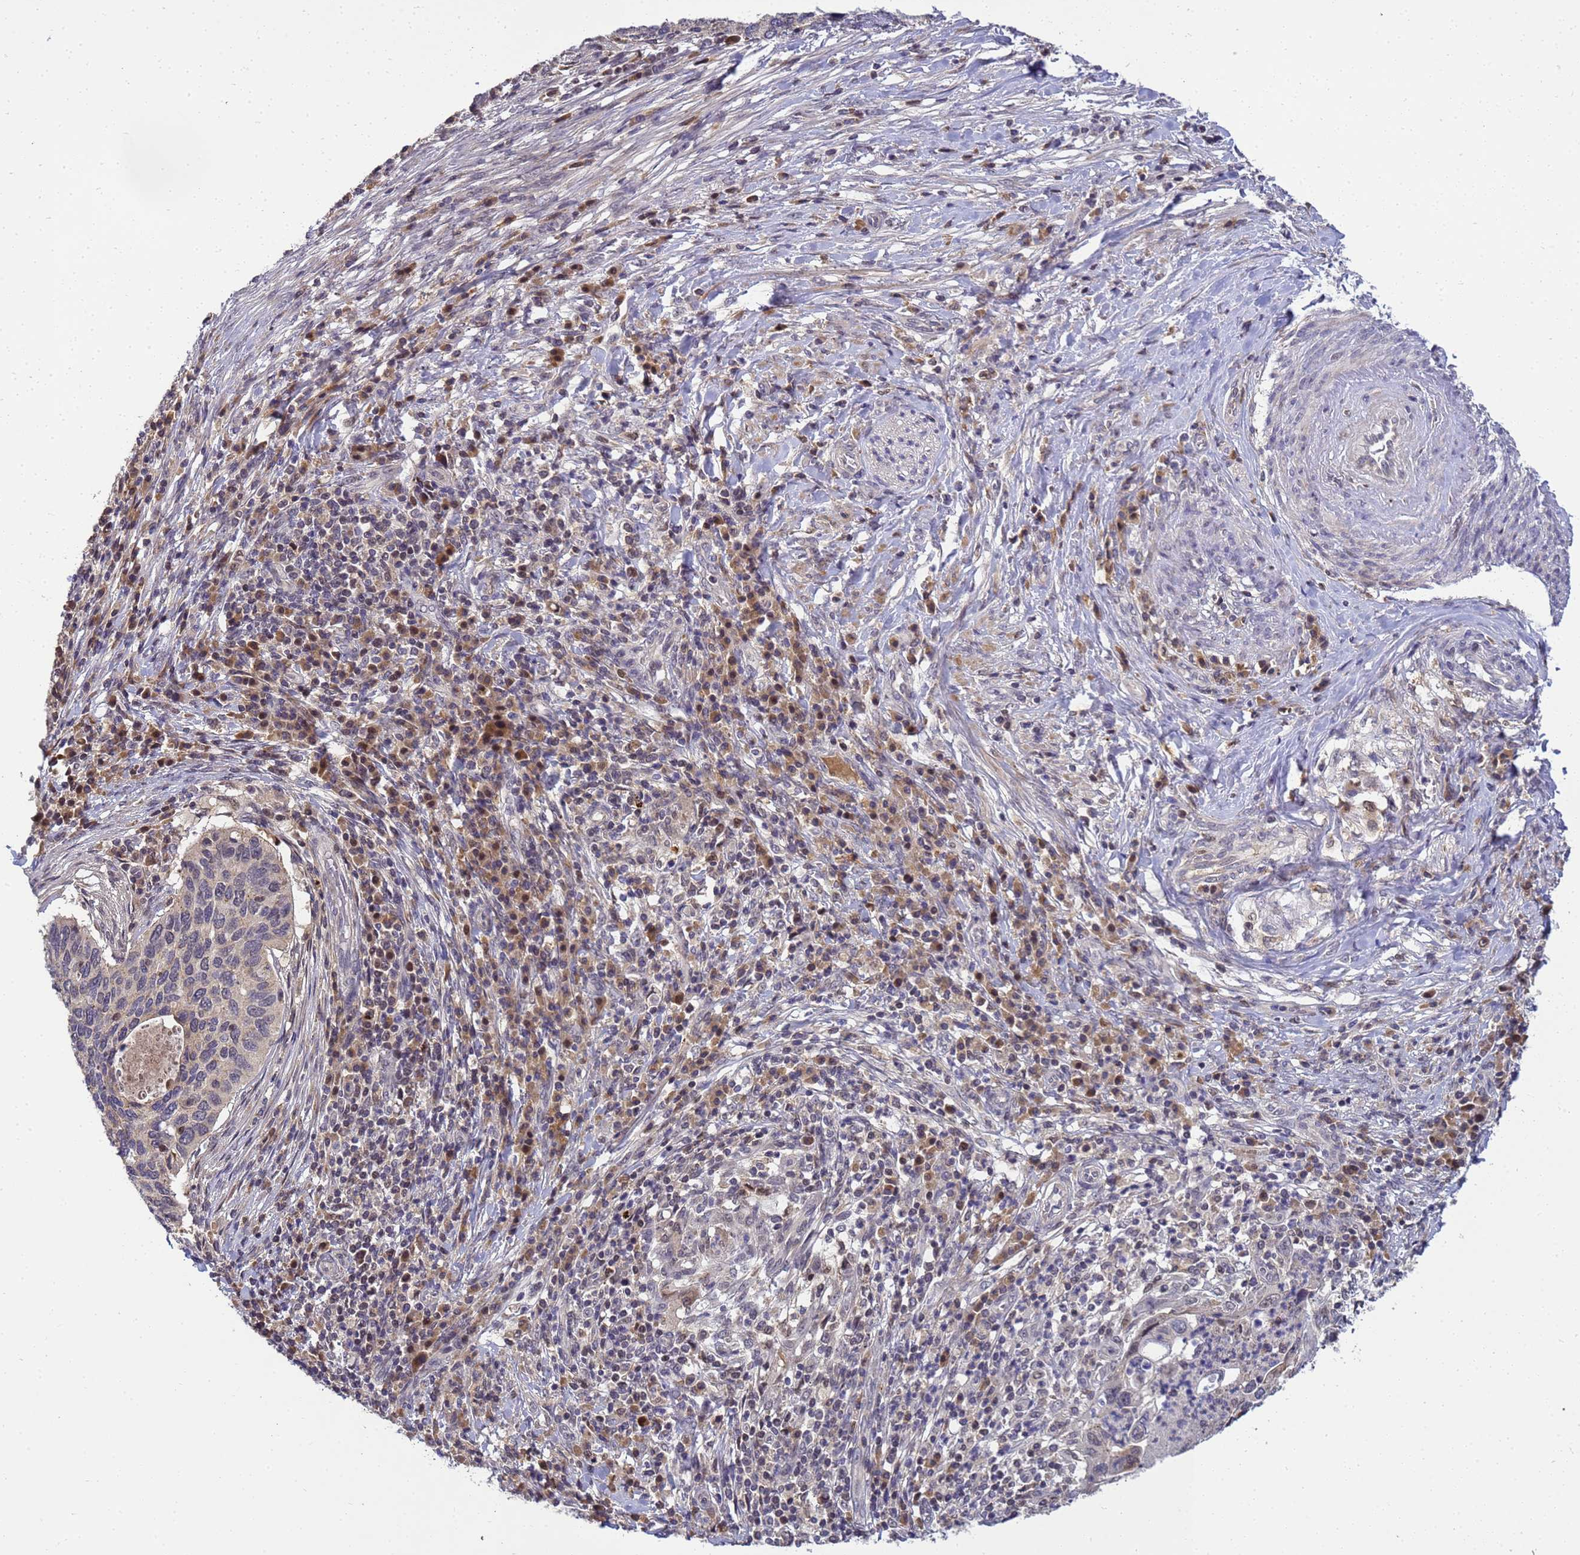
{"staining": {"intensity": "weak", "quantity": "<25%", "location": "nuclear"}, "tissue": "cervical cancer", "cell_type": "Tumor cells", "image_type": "cancer", "snomed": [{"axis": "morphology", "description": "Squamous cell carcinoma, NOS"}, {"axis": "topography", "description": "Cervix"}], "caption": "Immunohistochemistry image of cervical cancer stained for a protein (brown), which shows no expression in tumor cells.", "gene": "TMEM74B", "patient": {"sex": "female", "age": 38}}